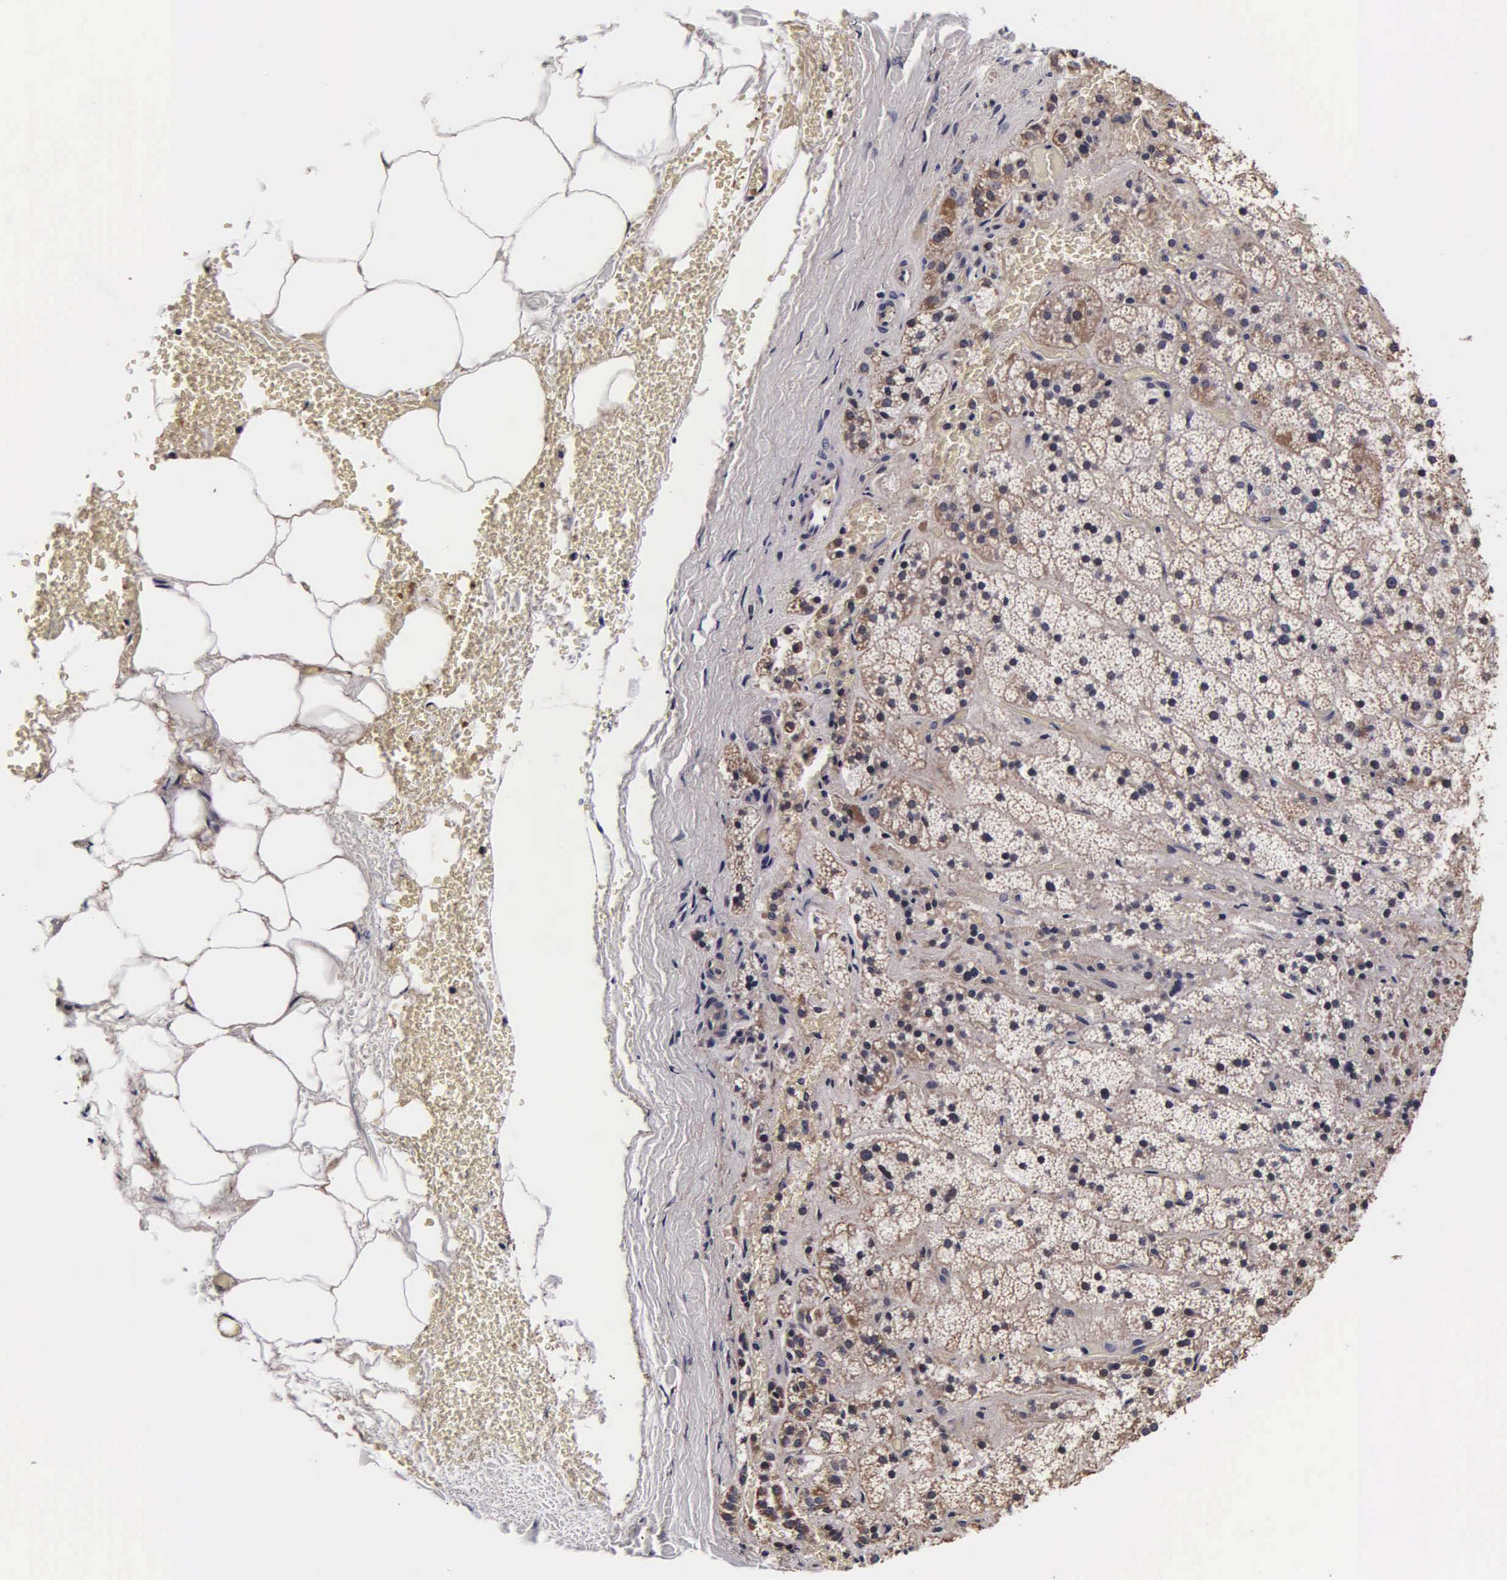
{"staining": {"intensity": "strong", "quantity": ">75%", "location": "cytoplasmic/membranous"}, "tissue": "adrenal gland", "cell_type": "Glandular cells", "image_type": "normal", "snomed": [{"axis": "morphology", "description": "Normal tissue, NOS"}, {"axis": "topography", "description": "Adrenal gland"}], "caption": "Human adrenal gland stained for a protein (brown) demonstrates strong cytoplasmic/membranous positive staining in approximately >75% of glandular cells.", "gene": "PSMA3", "patient": {"sex": "male", "age": 57}}